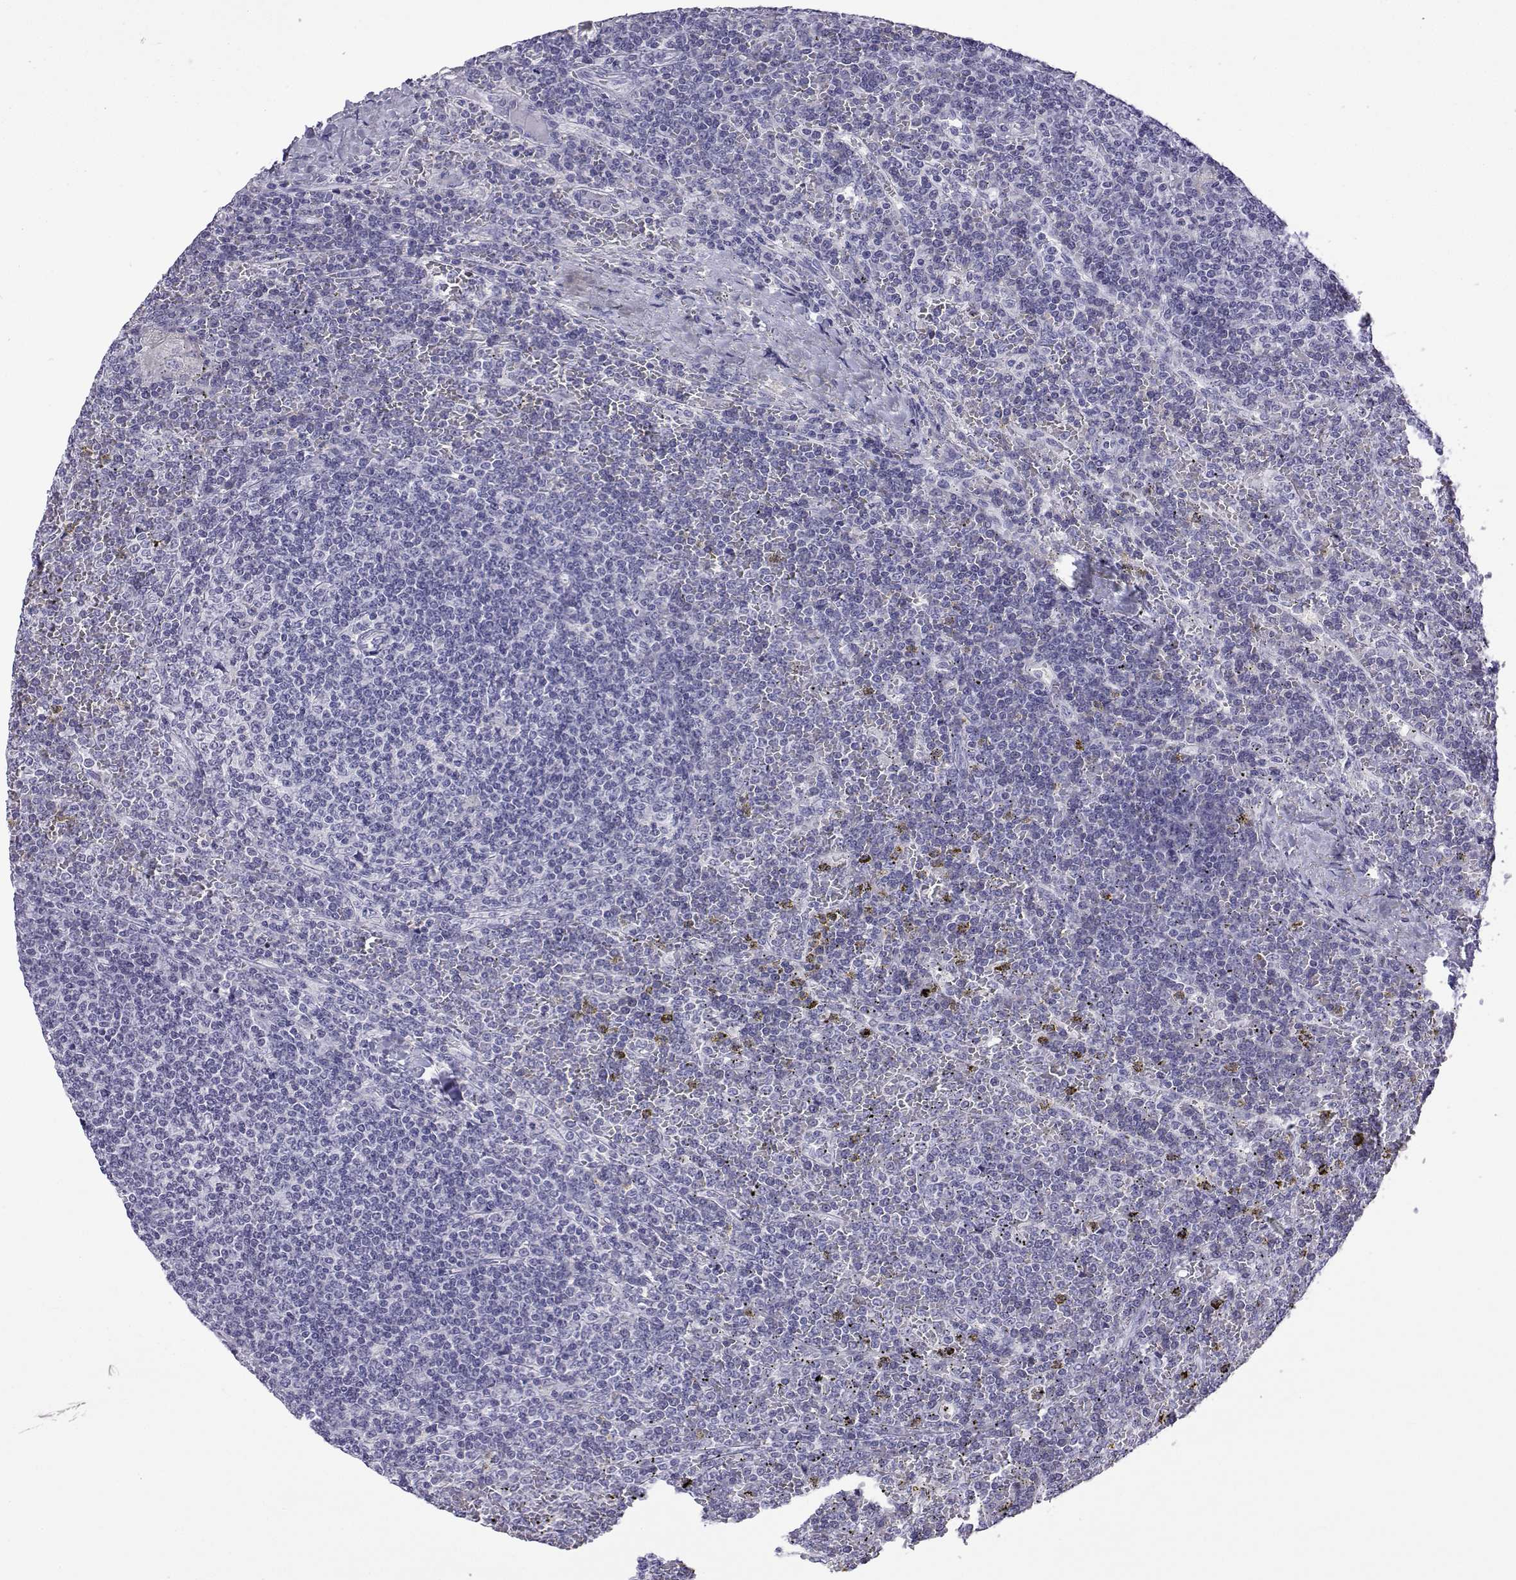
{"staining": {"intensity": "negative", "quantity": "none", "location": "none"}, "tissue": "lymphoma", "cell_type": "Tumor cells", "image_type": "cancer", "snomed": [{"axis": "morphology", "description": "Malignant lymphoma, non-Hodgkin's type, Low grade"}, {"axis": "topography", "description": "Spleen"}], "caption": "High power microscopy photomicrograph of an immunohistochemistry (IHC) histopathology image of low-grade malignant lymphoma, non-Hodgkin's type, revealing no significant expression in tumor cells.", "gene": "ACTL7A", "patient": {"sex": "female", "age": 19}}